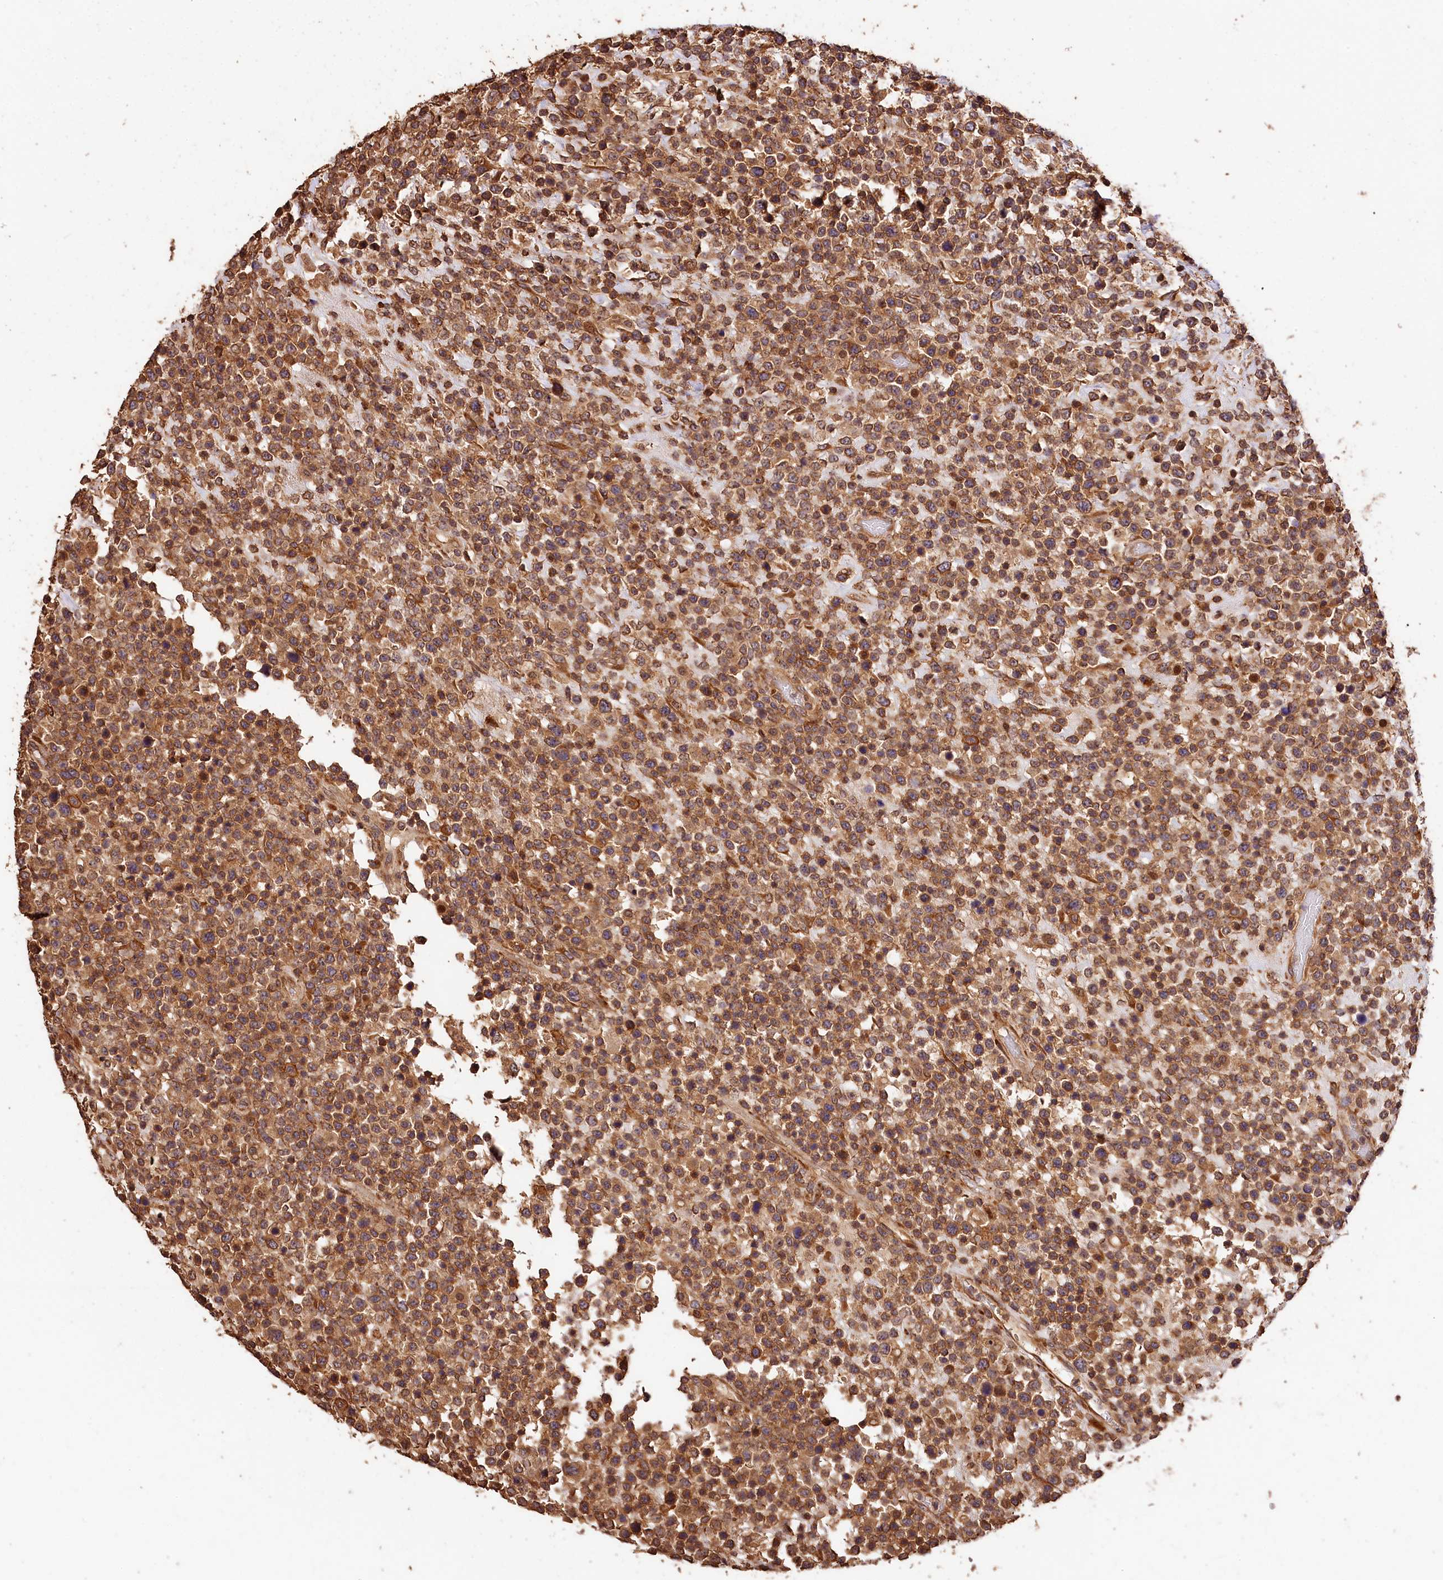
{"staining": {"intensity": "moderate", "quantity": ">75%", "location": "cytoplasmic/membranous"}, "tissue": "lymphoma", "cell_type": "Tumor cells", "image_type": "cancer", "snomed": [{"axis": "morphology", "description": "Malignant lymphoma, non-Hodgkin's type, High grade"}, {"axis": "topography", "description": "Colon"}], "caption": "IHC micrograph of neoplastic tissue: high-grade malignant lymphoma, non-Hodgkin's type stained using immunohistochemistry (IHC) demonstrates medium levels of moderate protein expression localized specifically in the cytoplasmic/membranous of tumor cells, appearing as a cytoplasmic/membranous brown color.", "gene": "KPTN", "patient": {"sex": "female", "age": 53}}